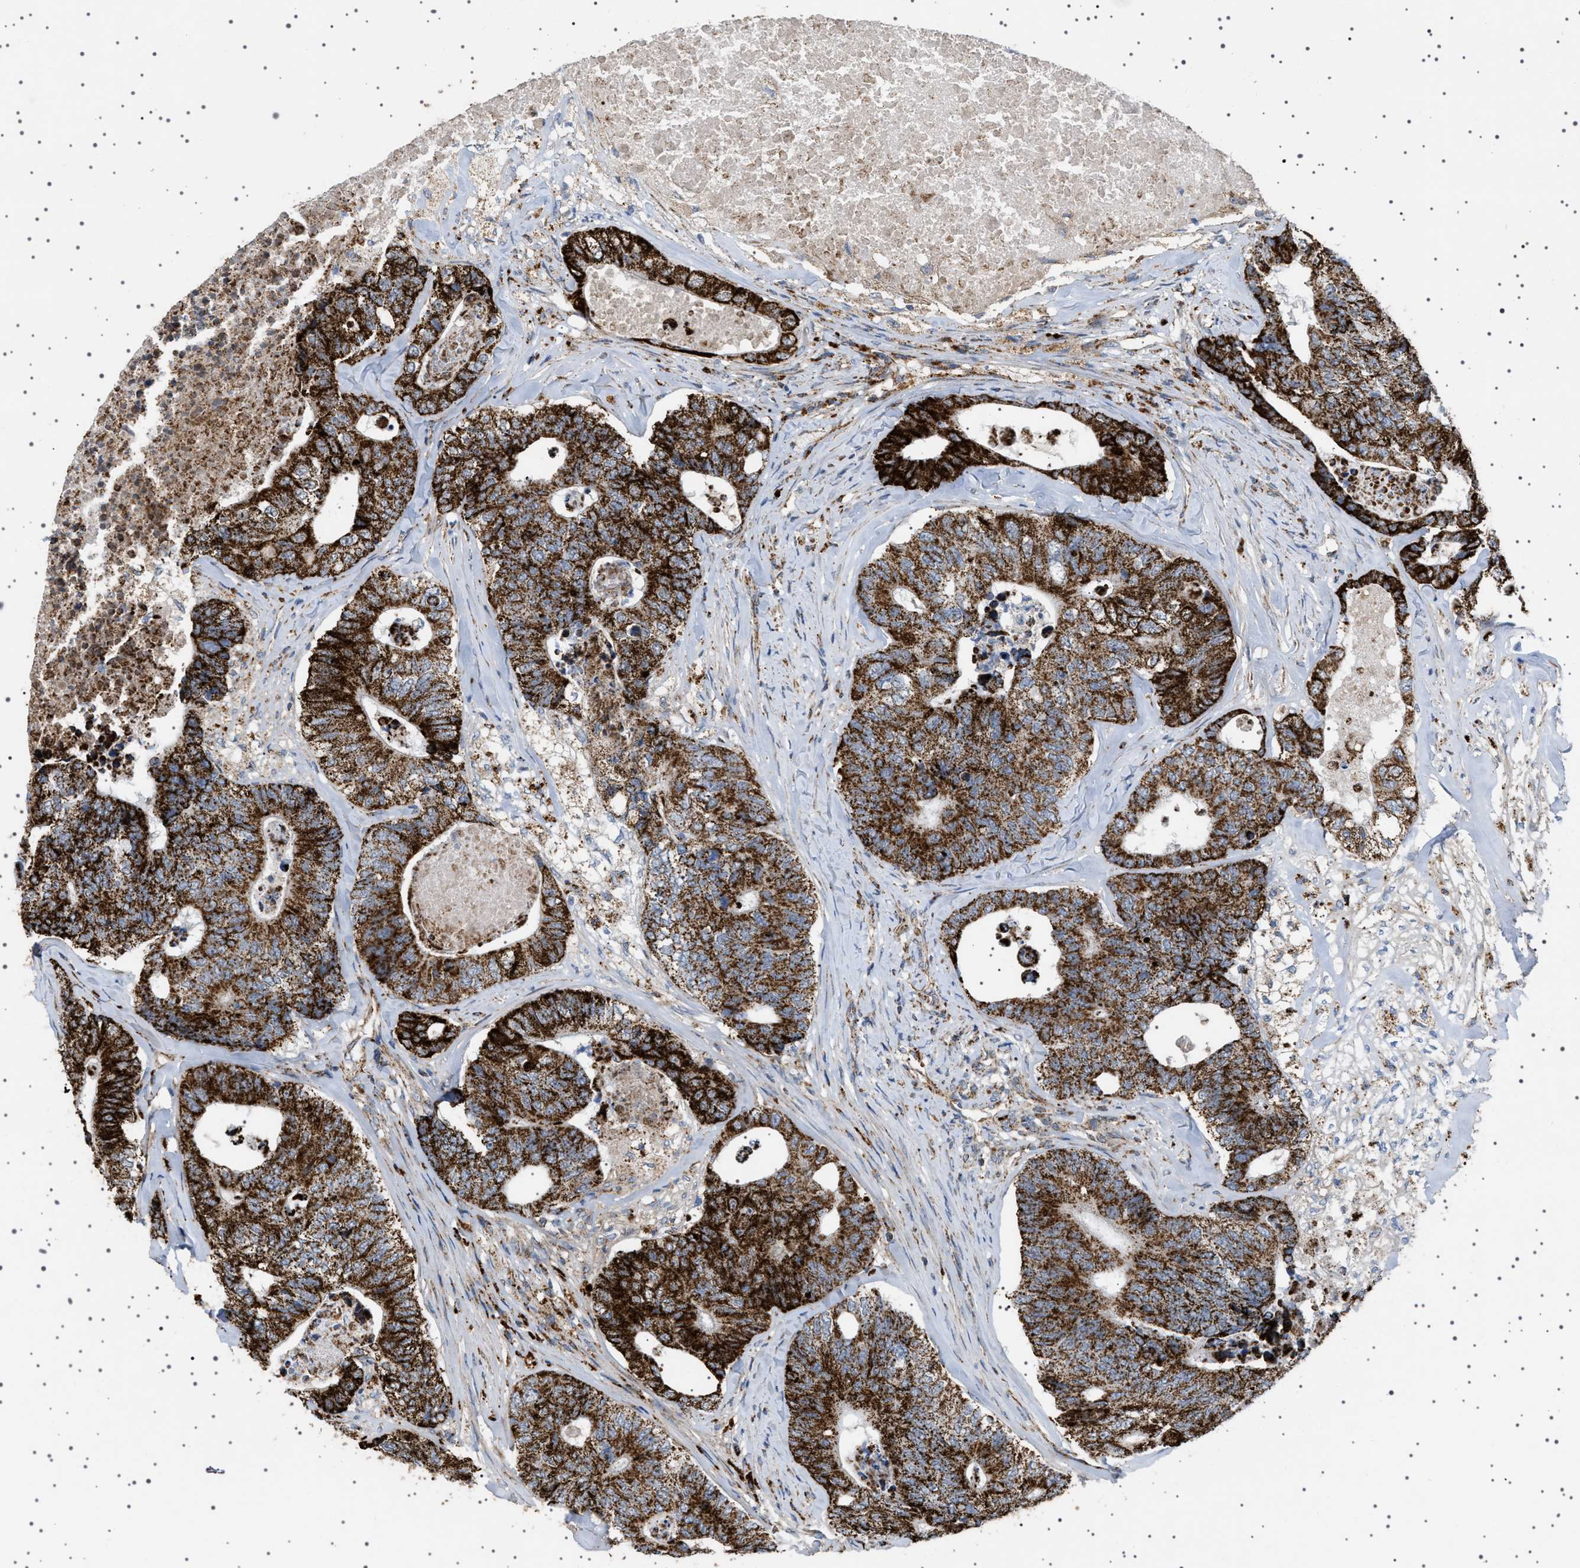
{"staining": {"intensity": "strong", "quantity": ">75%", "location": "cytoplasmic/membranous"}, "tissue": "colorectal cancer", "cell_type": "Tumor cells", "image_type": "cancer", "snomed": [{"axis": "morphology", "description": "Adenocarcinoma, NOS"}, {"axis": "topography", "description": "Colon"}], "caption": "There is high levels of strong cytoplasmic/membranous expression in tumor cells of colorectal cancer, as demonstrated by immunohistochemical staining (brown color).", "gene": "UBXN8", "patient": {"sex": "female", "age": 67}}